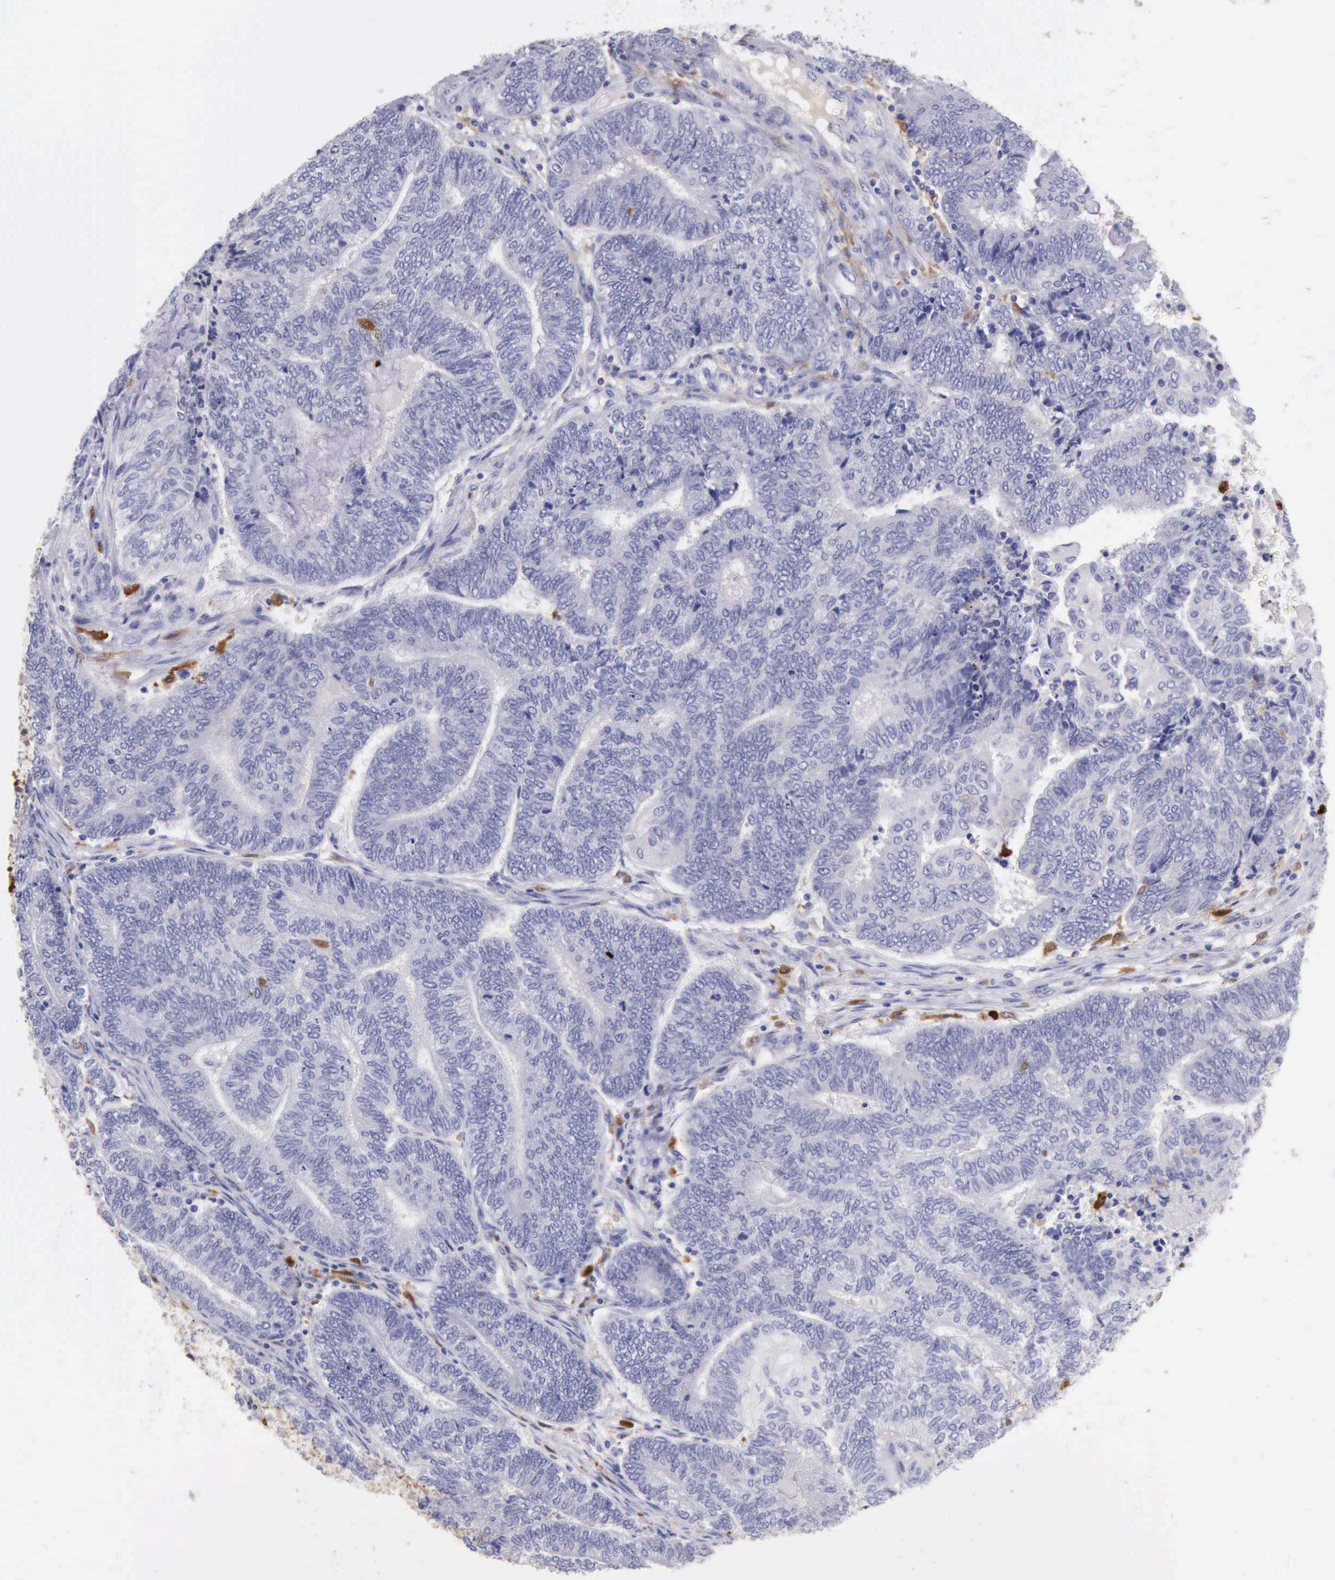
{"staining": {"intensity": "negative", "quantity": "none", "location": "none"}, "tissue": "endometrial cancer", "cell_type": "Tumor cells", "image_type": "cancer", "snomed": [{"axis": "morphology", "description": "Adenocarcinoma, NOS"}, {"axis": "topography", "description": "Uterus"}, {"axis": "topography", "description": "Endometrium"}], "caption": "Endometrial cancer was stained to show a protein in brown. There is no significant staining in tumor cells.", "gene": "CSTA", "patient": {"sex": "female", "age": 70}}